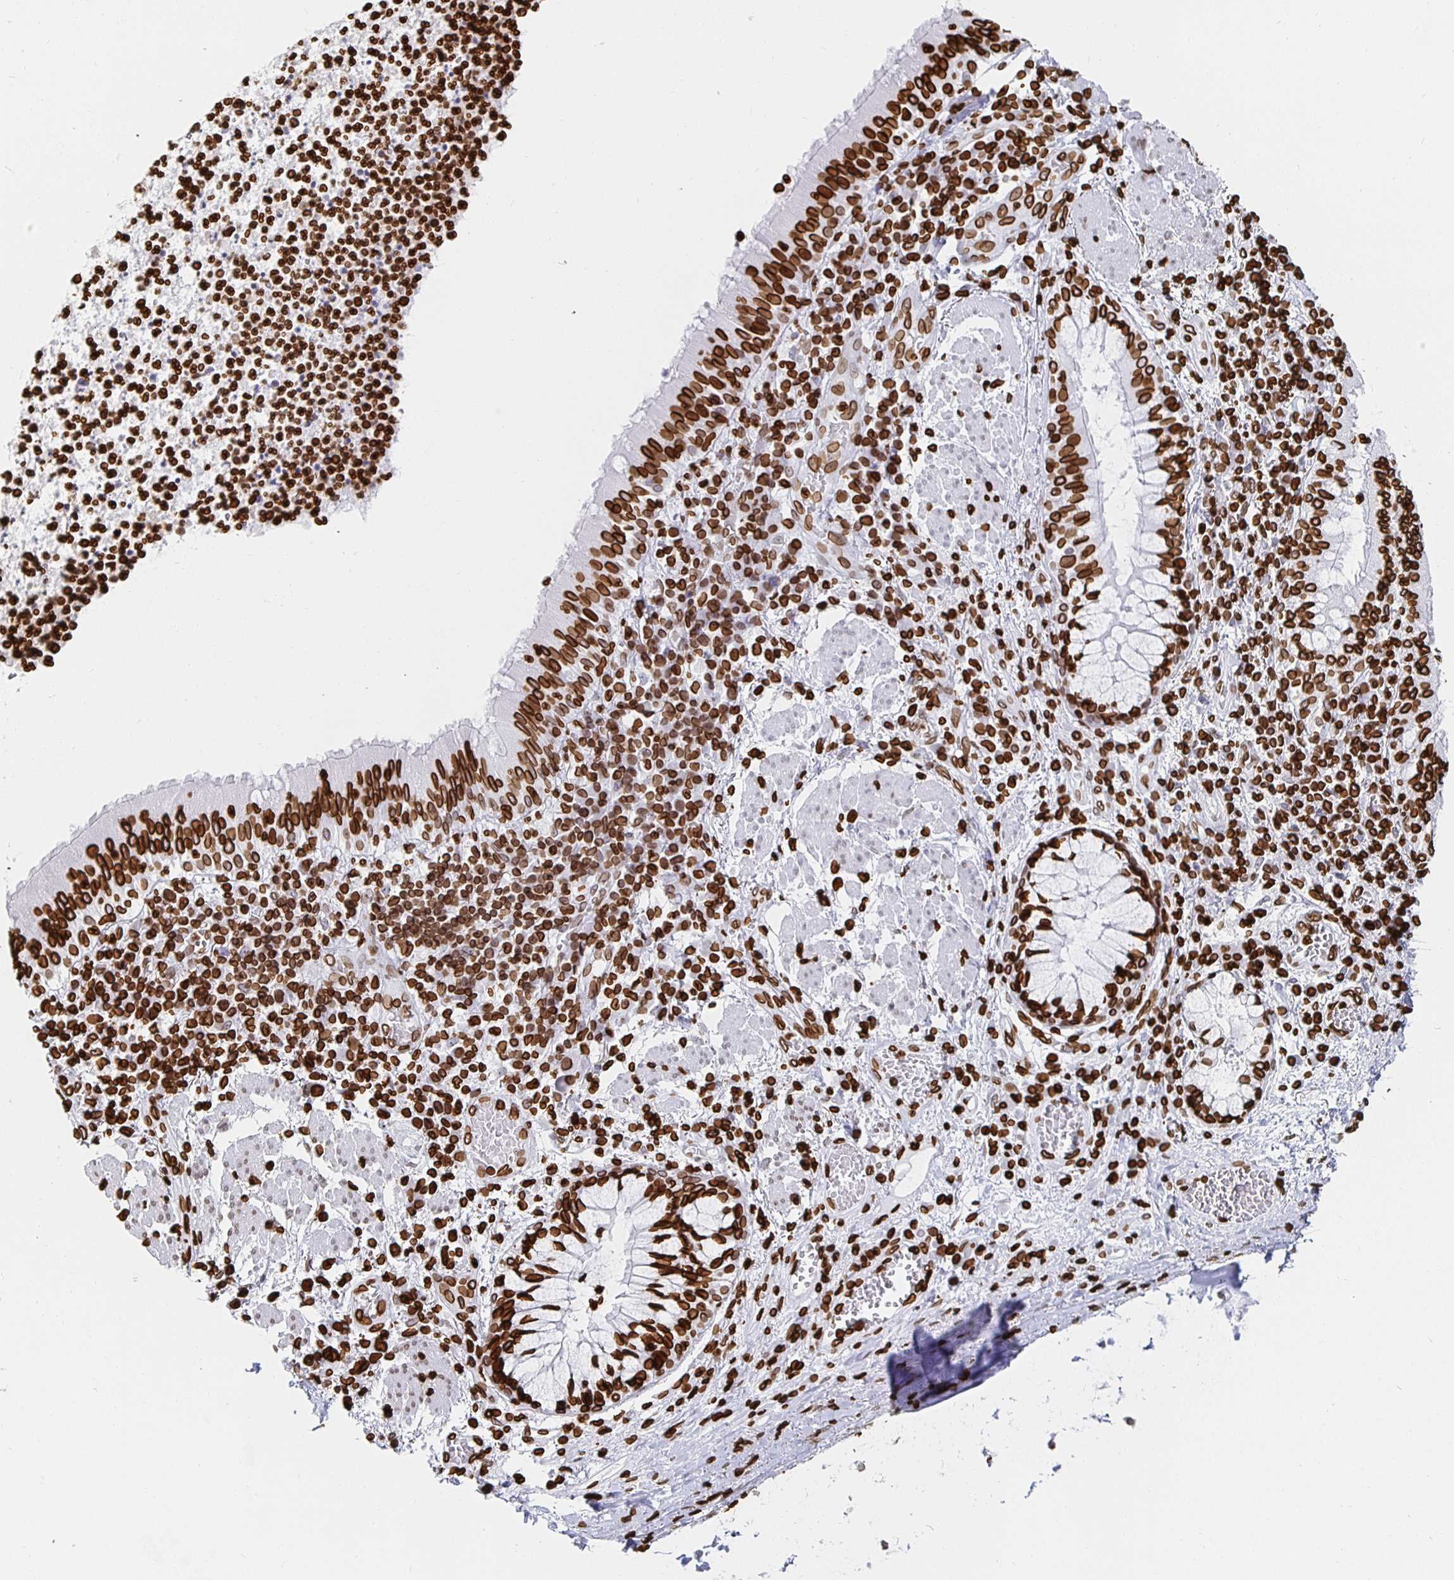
{"staining": {"intensity": "strong", "quantity": ">75%", "location": "cytoplasmic/membranous,nuclear"}, "tissue": "bronchus", "cell_type": "Respiratory epithelial cells", "image_type": "normal", "snomed": [{"axis": "morphology", "description": "Normal tissue, NOS"}, {"axis": "topography", "description": "Lymph node"}, {"axis": "topography", "description": "Bronchus"}], "caption": "Protein expression analysis of normal human bronchus reveals strong cytoplasmic/membranous,nuclear expression in about >75% of respiratory epithelial cells. (Stains: DAB (3,3'-diaminobenzidine) in brown, nuclei in blue, Microscopy: brightfield microscopy at high magnification).", "gene": "LMNB1", "patient": {"sex": "male", "age": 56}}